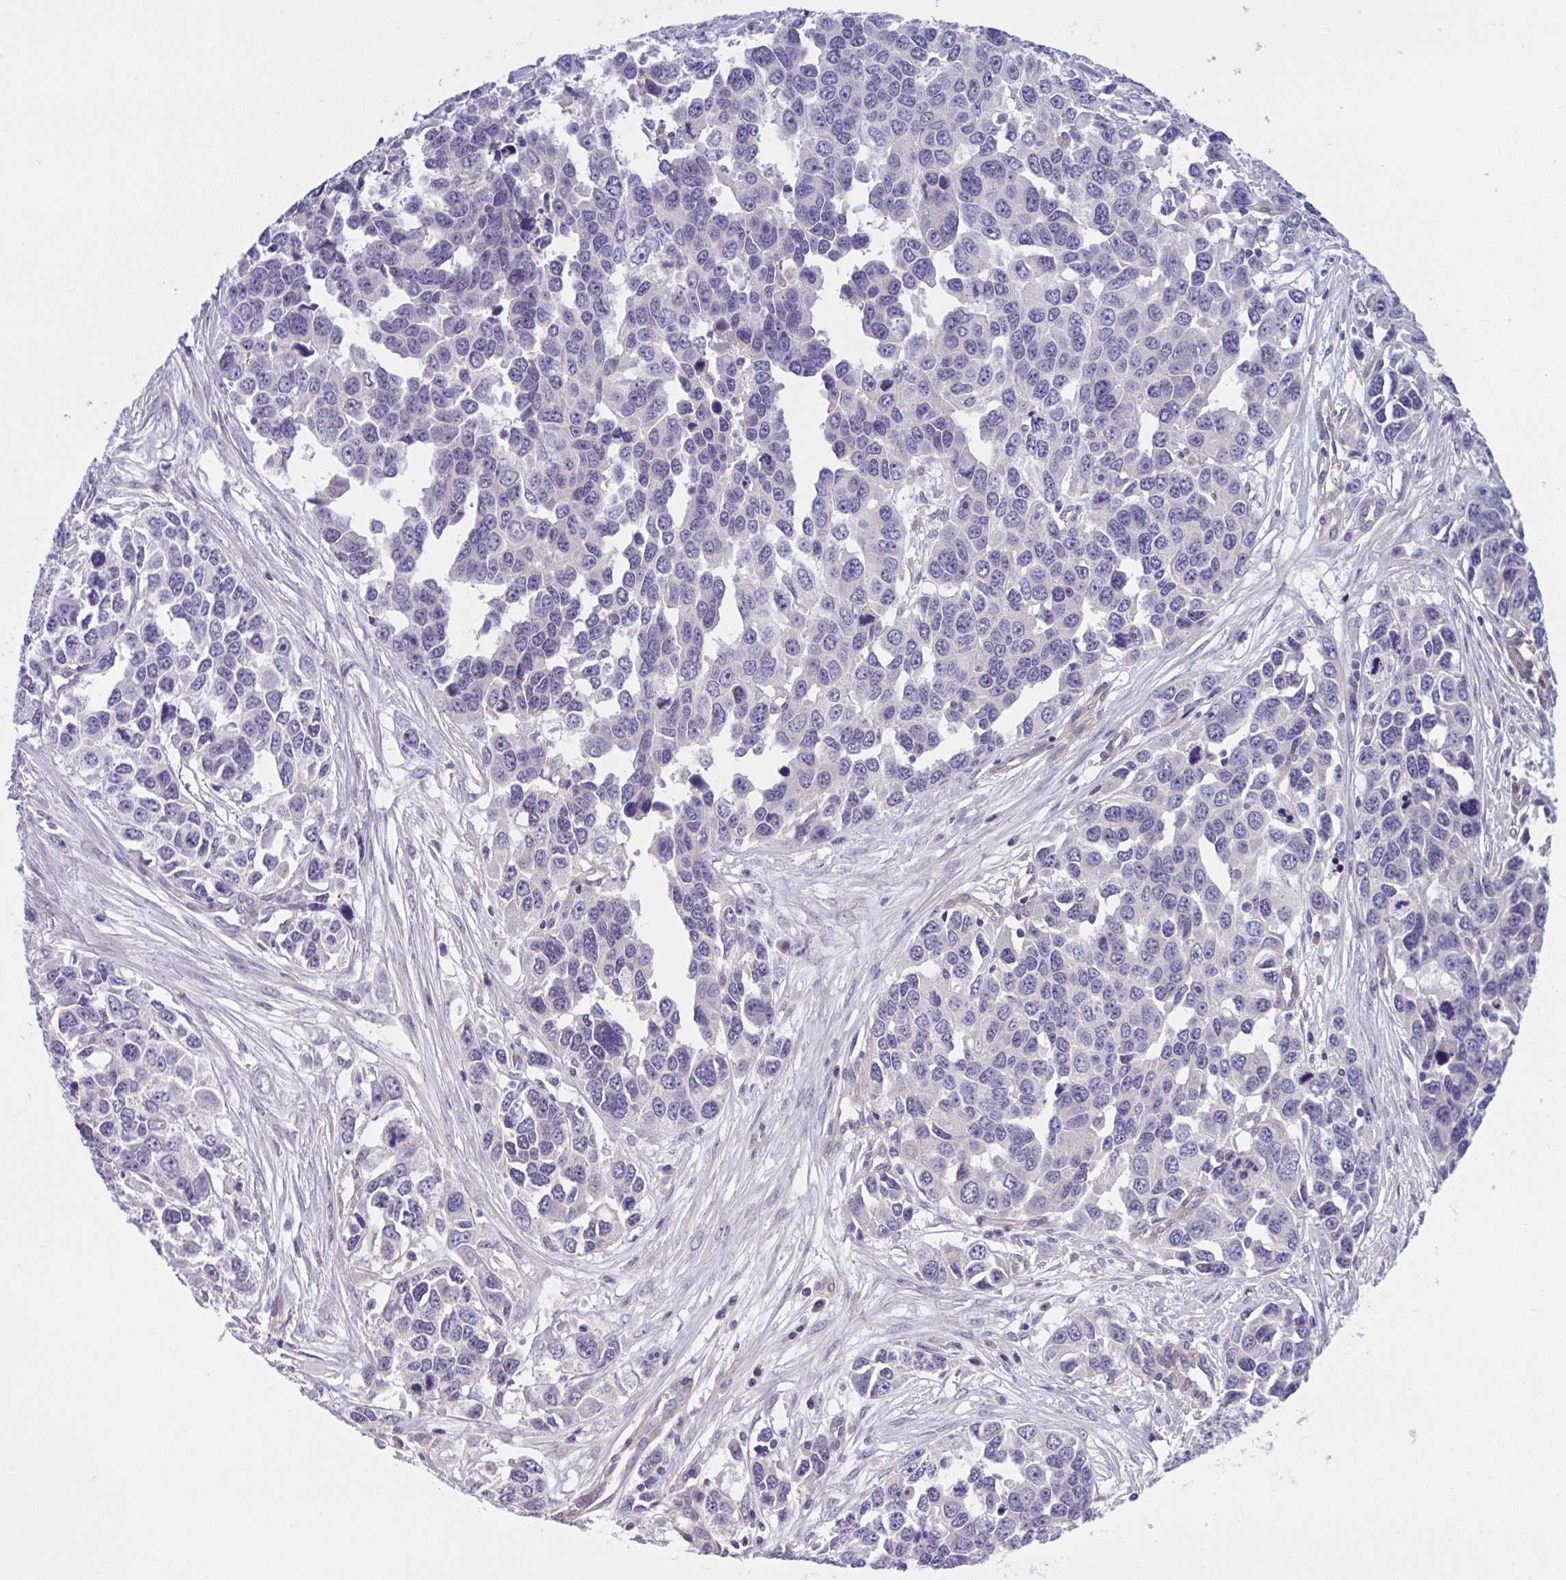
{"staining": {"intensity": "negative", "quantity": "none", "location": "none"}, "tissue": "ovarian cancer", "cell_type": "Tumor cells", "image_type": "cancer", "snomed": [{"axis": "morphology", "description": "Cystadenocarcinoma, serous, NOS"}, {"axis": "topography", "description": "Ovary"}], "caption": "A histopathology image of ovarian serous cystadenocarcinoma stained for a protein displays no brown staining in tumor cells. (DAB (3,3'-diaminobenzidine) immunohistochemistry, high magnification).", "gene": "TTC7B", "patient": {"sex": "female", "age": 76}}